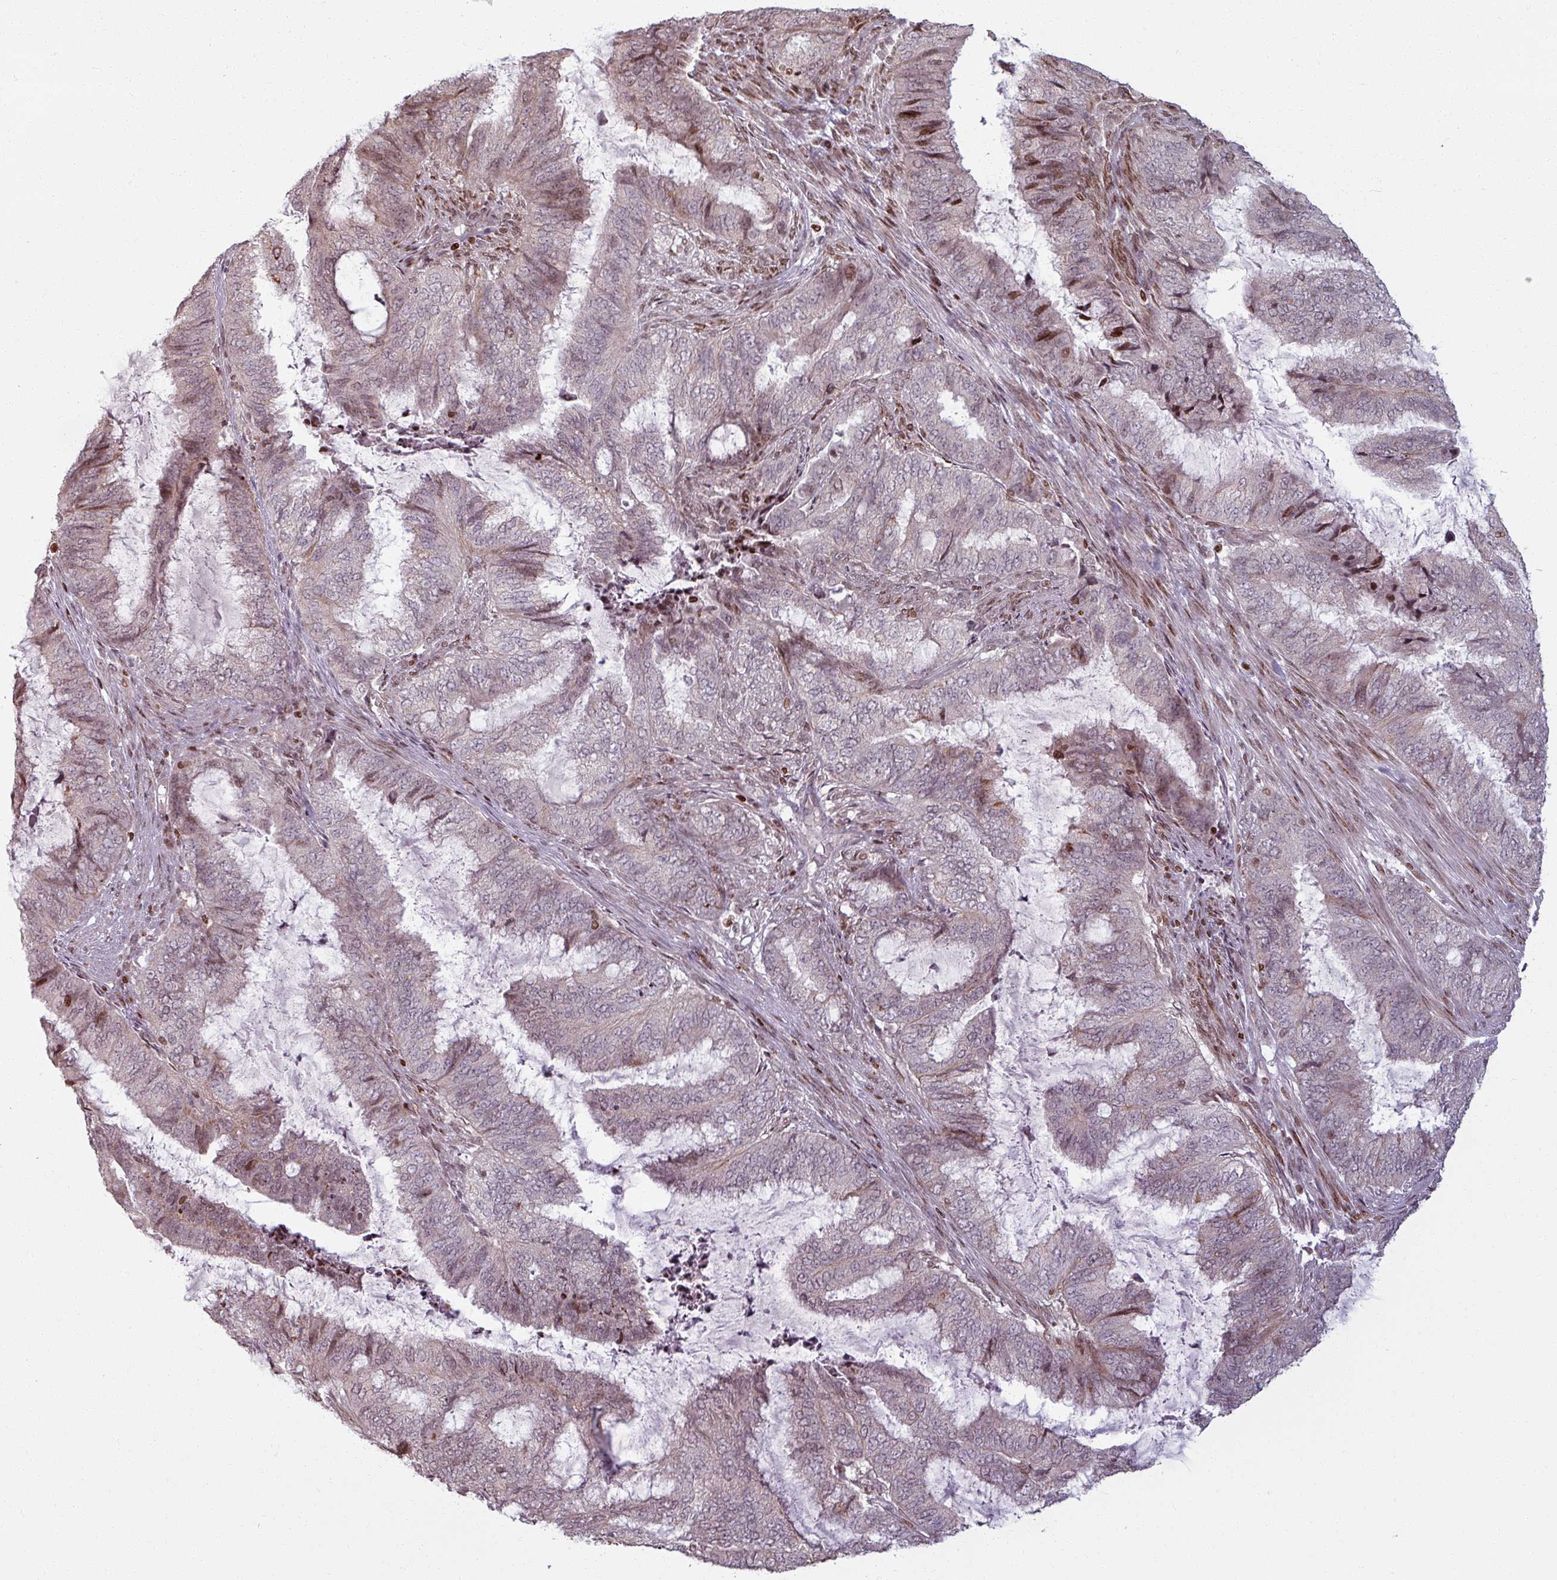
{"staining": {"intensity": "moderate", "quantity": "25%-75%", "location": "nuclear"}, "tissue": "endometrial cancer", "cell_type": "Tumor cells", "image_type": "cancer", "snomed": [{"axis": "morphology", "description": "Adenocarcinoma, NOS"}, {"axis": "topography", "description": "Endometrium"}], "caption": "Immunohistochemical staining of human endometrial adenocarcinoma shows moderate nuclear protein positivity in approximately 25%-75% of tumor cells. Nuclei are stained in blue.", "gene": "NCOR1", "patient": {"sex": "female", "age": 51}}